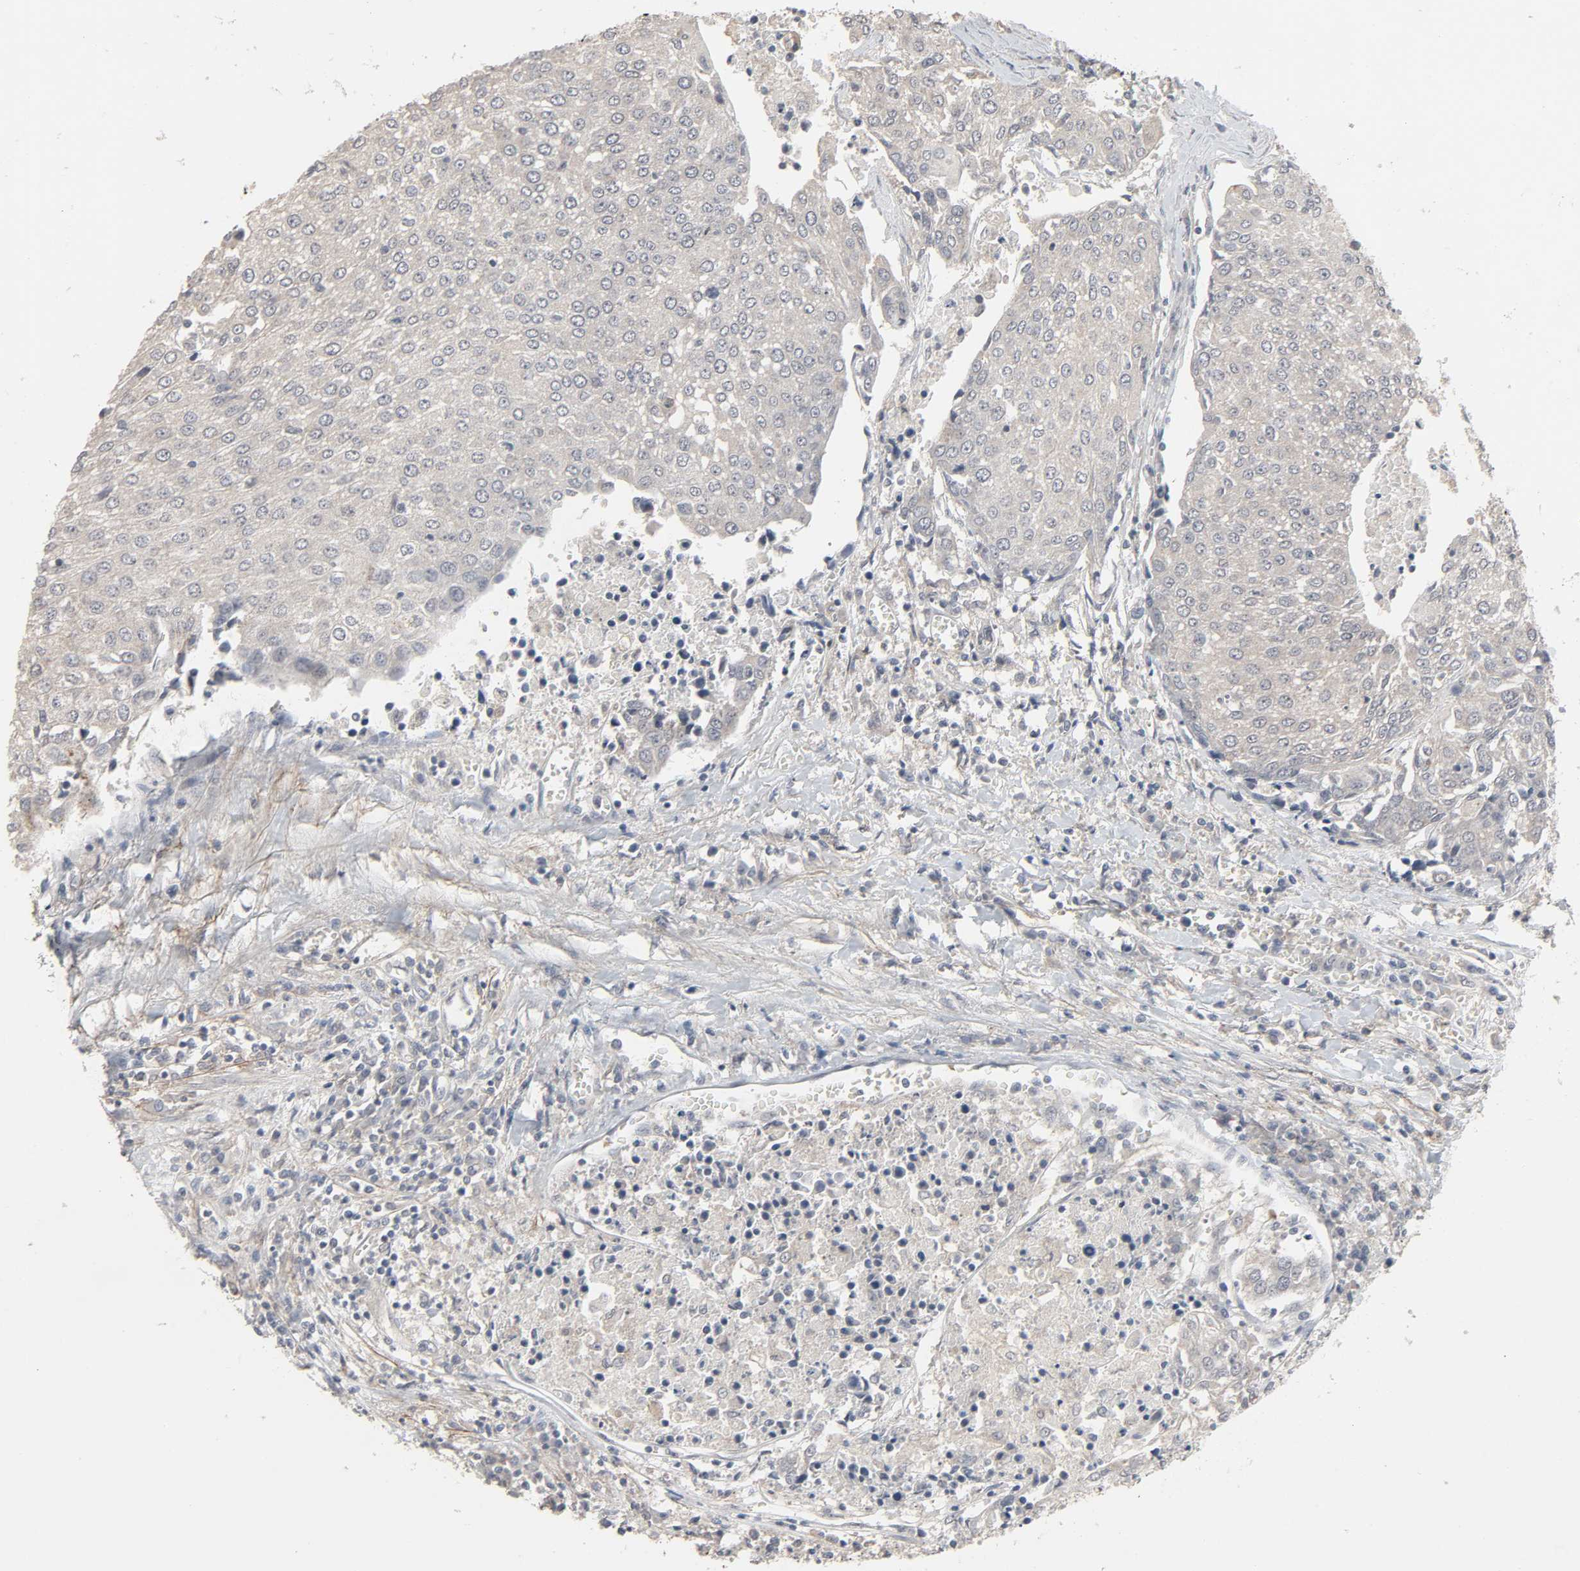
{"staining": {"intensity": "negative", "quantity": "none", "location": "none"}, "tissue": "urothelial cancer", "cell_type": "Tumor cells", "image_type": "cancer", "snomed": [{"axis": "morphology", "description": "Urothelial carcinoma, High grade"}, {"axis": "topography", "description": "Urinary bladder"}], "caption": "Tumor cells show no significant positivity in high-grade urothelial carcinoma.", "gene": "ZNF222", "patient": {"sex": "female", "age": 85}}